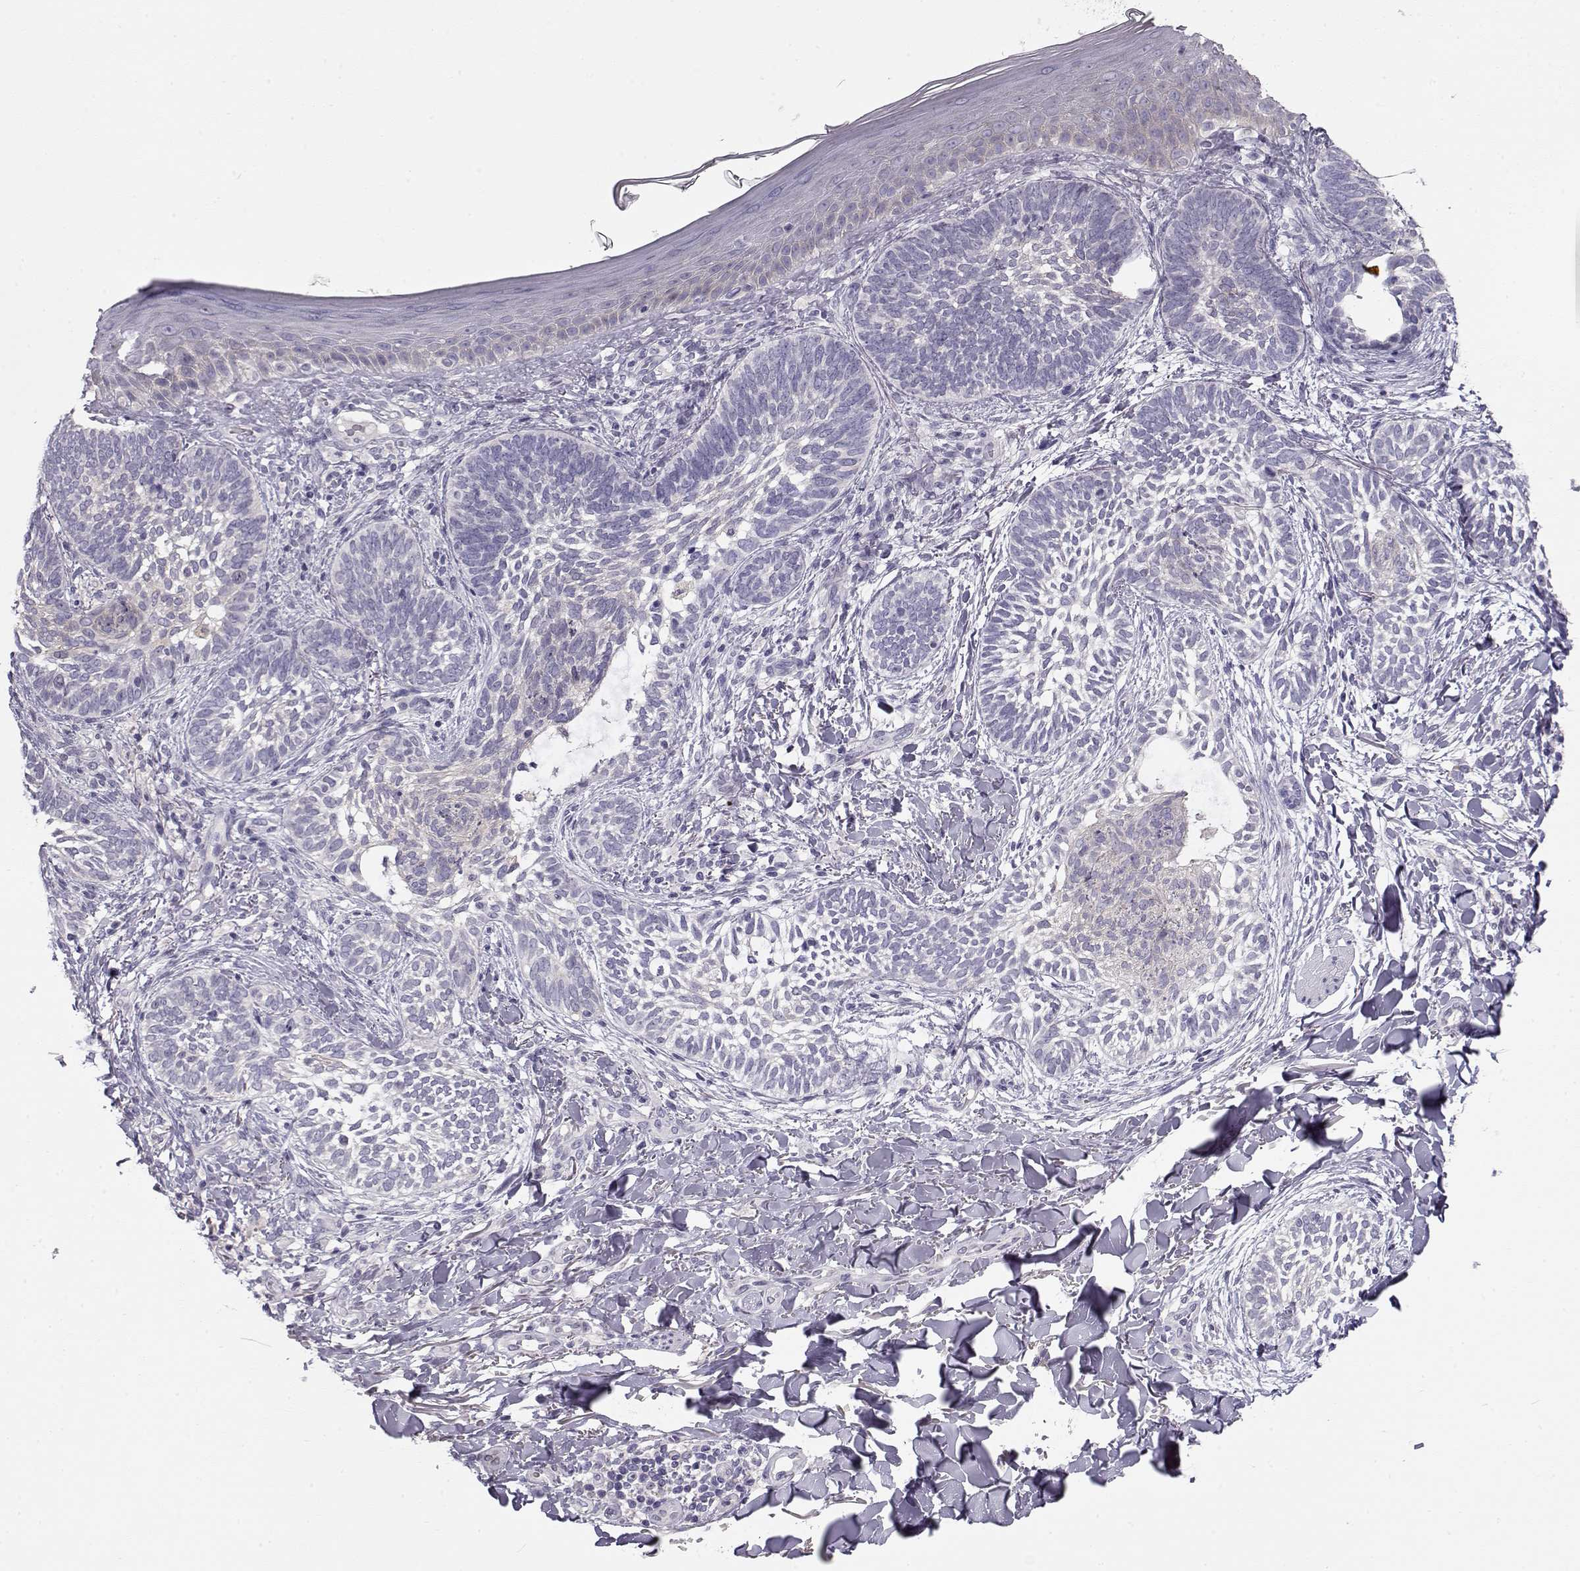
{"staining": {"intensity": "negative", "quantity": "none", "location": "none"}, "tissue": "skin cancer", "cell_type": "Tumor cells", "image_type": "cancer", "snomed": [{"axis": "morphology", "description": "Normal tissue, NOS"}, {"axis": "morphology", "description": "Basal cell carcinoma"}, {"axis": "topography", "description": "Skin"}], "caption": "DAB immunohistochemical staining of human skin cancer shows no significant positivity in tumor cells. (Immunohistochemistry, brightfield microscopy, high magnification).", "gene": "GRK1", "patient": {"sex": "male", "age": 46}}